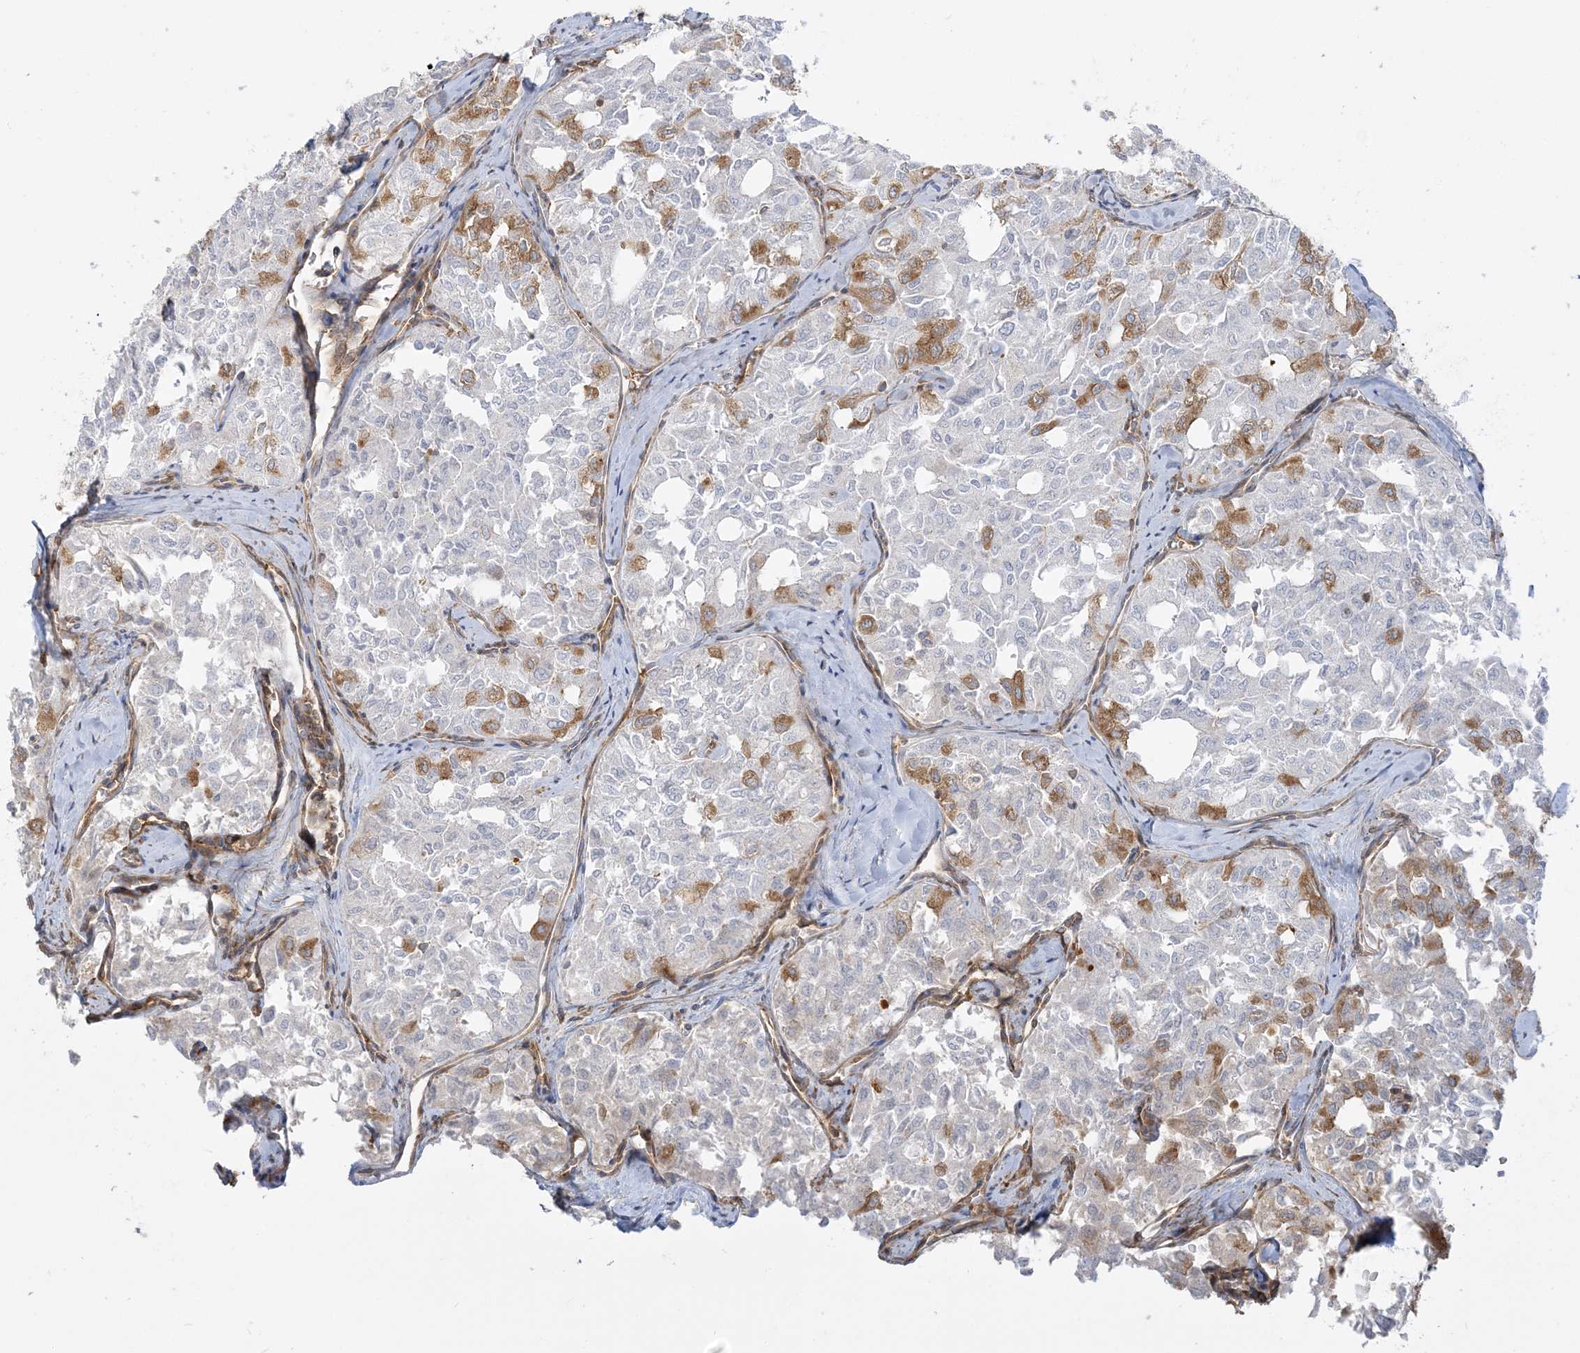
{"staining": {"intensity": "moderate", "quantity": "25%-75%", "location": "cytoplasmic/membranous"}, "tissue": "thyroid cancer", "cell_type": "Tumor cells", "image_type": "cancer", "snomed": [{"axis": "morphology", "description": "Follicular adenoma carcinoma, NOS"}, {"axis": "topography", "description": "Thyroid gland"}], "caption": "Human thyroid follicular adenoma carcinoma stained with a protein marker reveals moderate staining in tumor cells.", "gene": "STAM", "patient": {"sex": "male", "age": 75}}